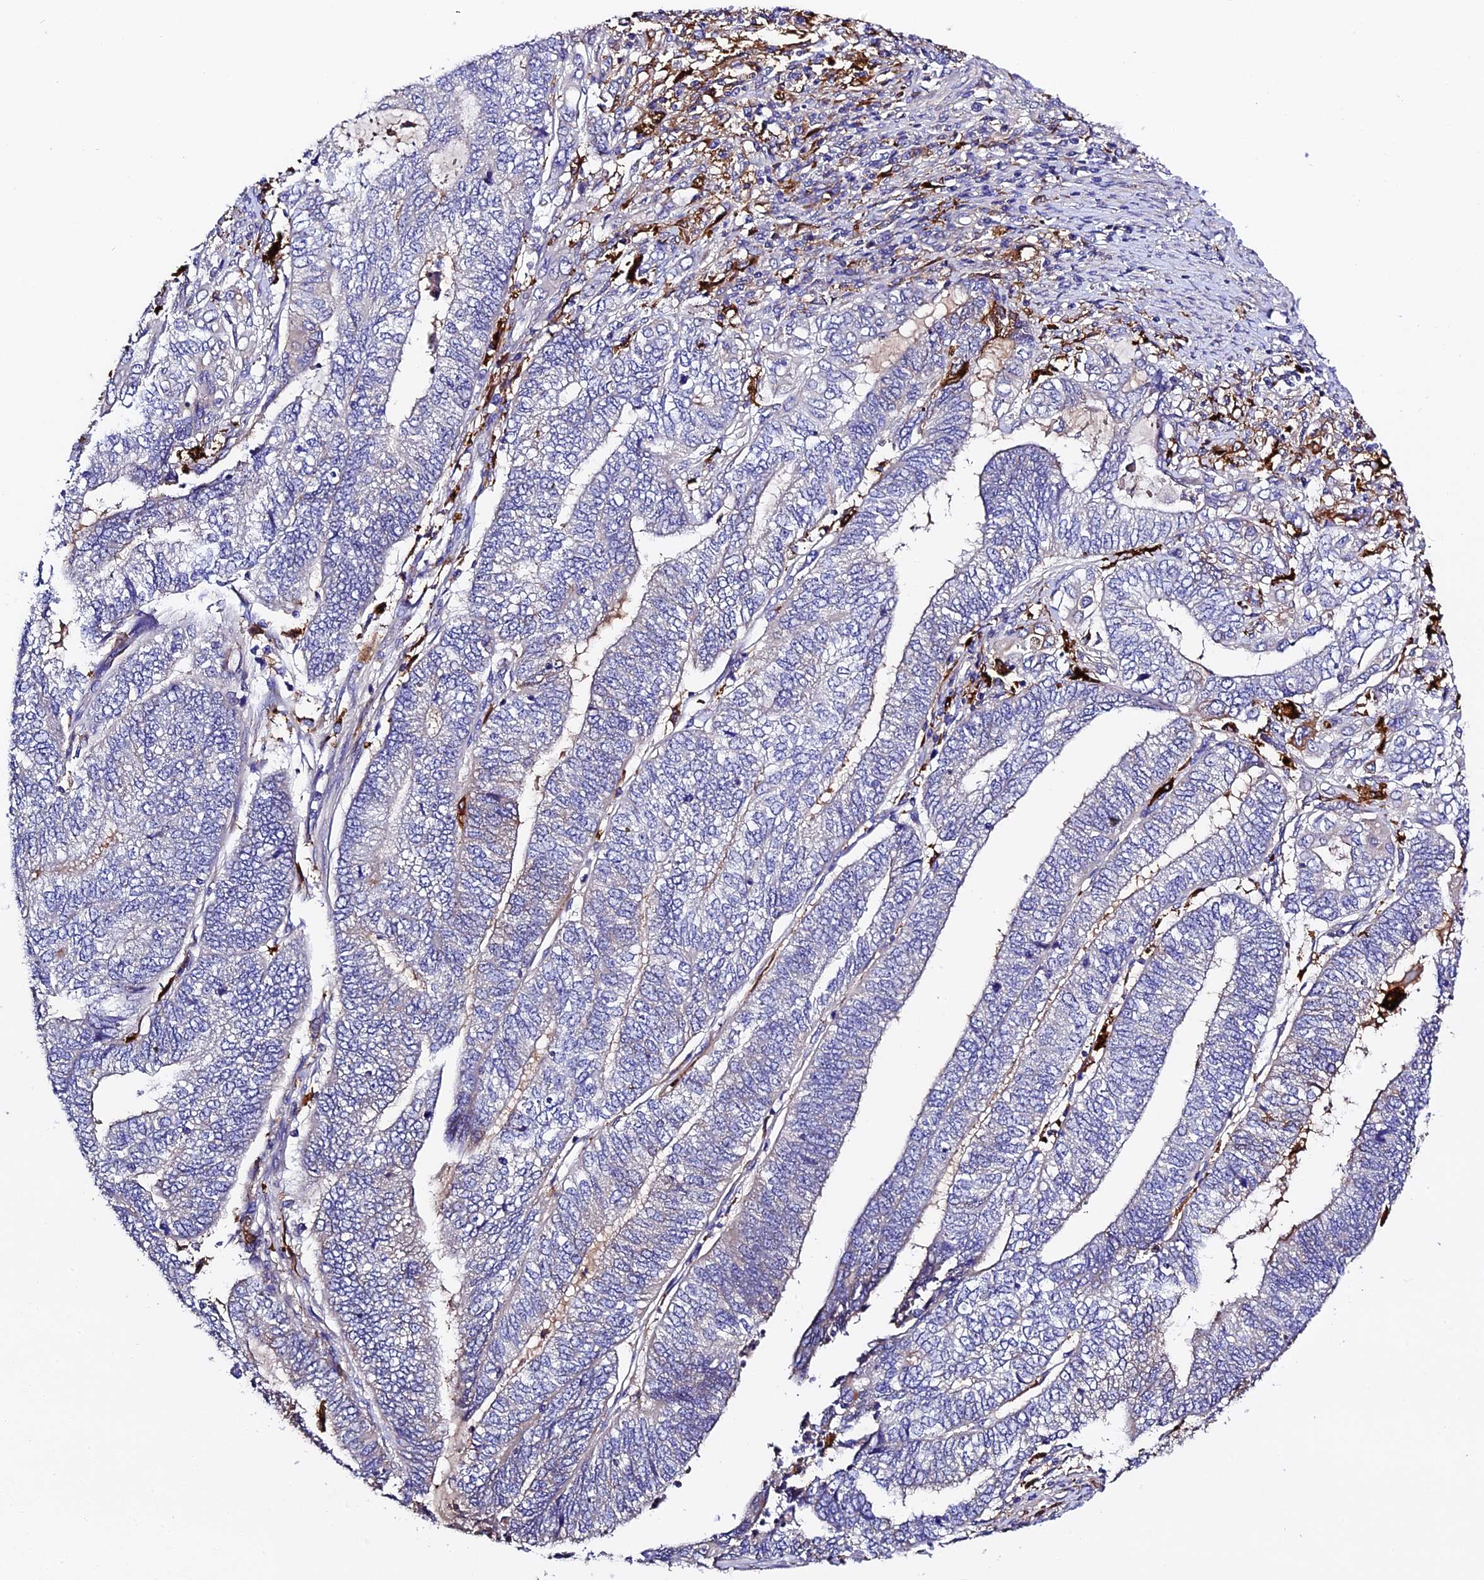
{"staining": {"intensity": "weak", "quantity": "<25%", "location": "cytoplasmic/membranous"}, "tissue": "endometrial cancer", "cell_type": "Tumor cells", "image_type": "cancer", "snomed": [{"axis": "morphology", "description": "Adenocarcinoma, NOS"}, {"axis": "topography", "description": "Uterus"}, {"axis": "topography", "description": "Endometrium"}], "caption": "This is an immunohistochemistry (IHC) micrograph of adenocarcinoma (endometrial). There is no staining in tumor cells.", "gene": "CILP2", "patient": {"sex": "female", "age": 70}}